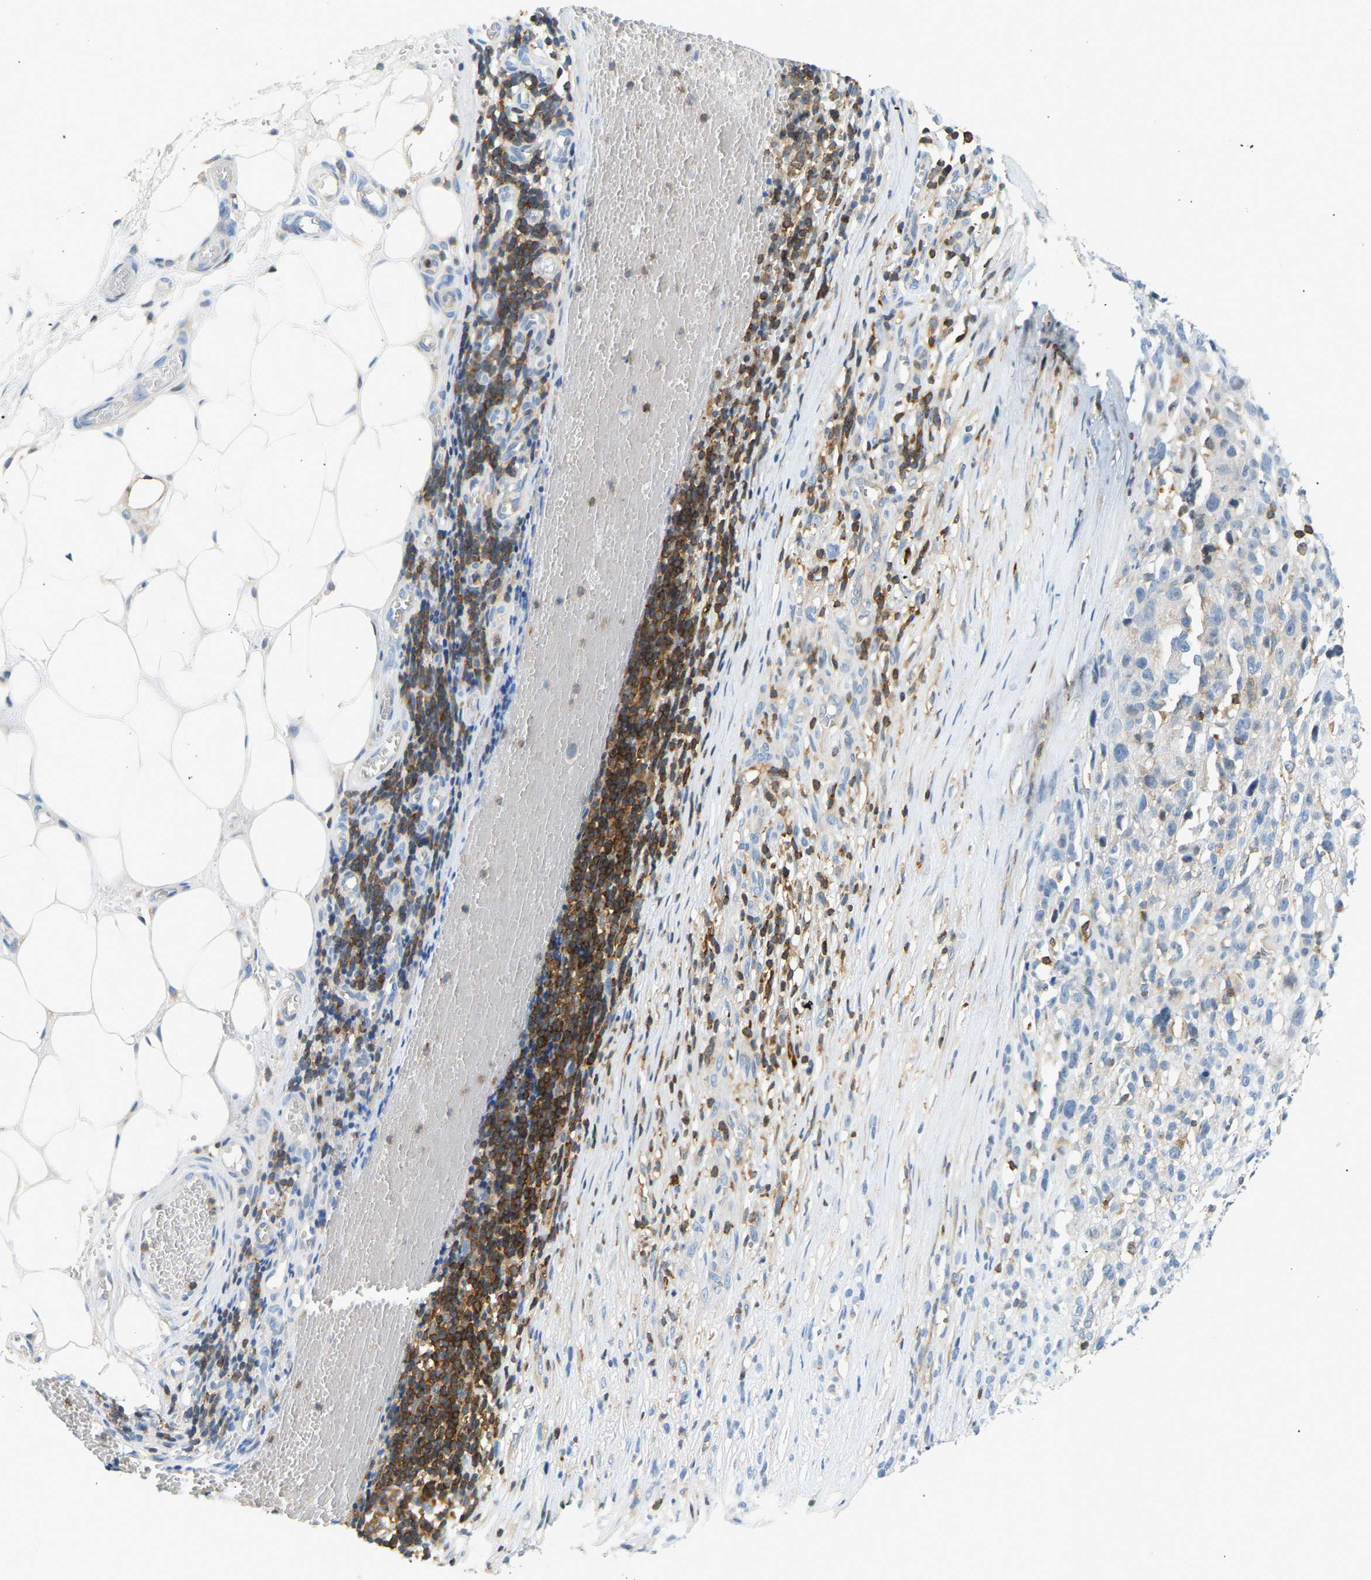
{"staining": {"intensity": "negative", "quantity": "none", "location": "none"}, "tissue": "melanoma", "cell_type": "Tumor cells", "image_type": "cancer", "snomed": [{"axis": "morphology", "description": "Malignant melanoma, NOS"}, {"axis": "topography", "description": "Skin"}], "caption": "Immunohistochemistry (IHC) of human malignant melanoma shows no positivity in tumor cells.", "gene": "FNBP1", "patient": {"sex": "female", "age": 55}}